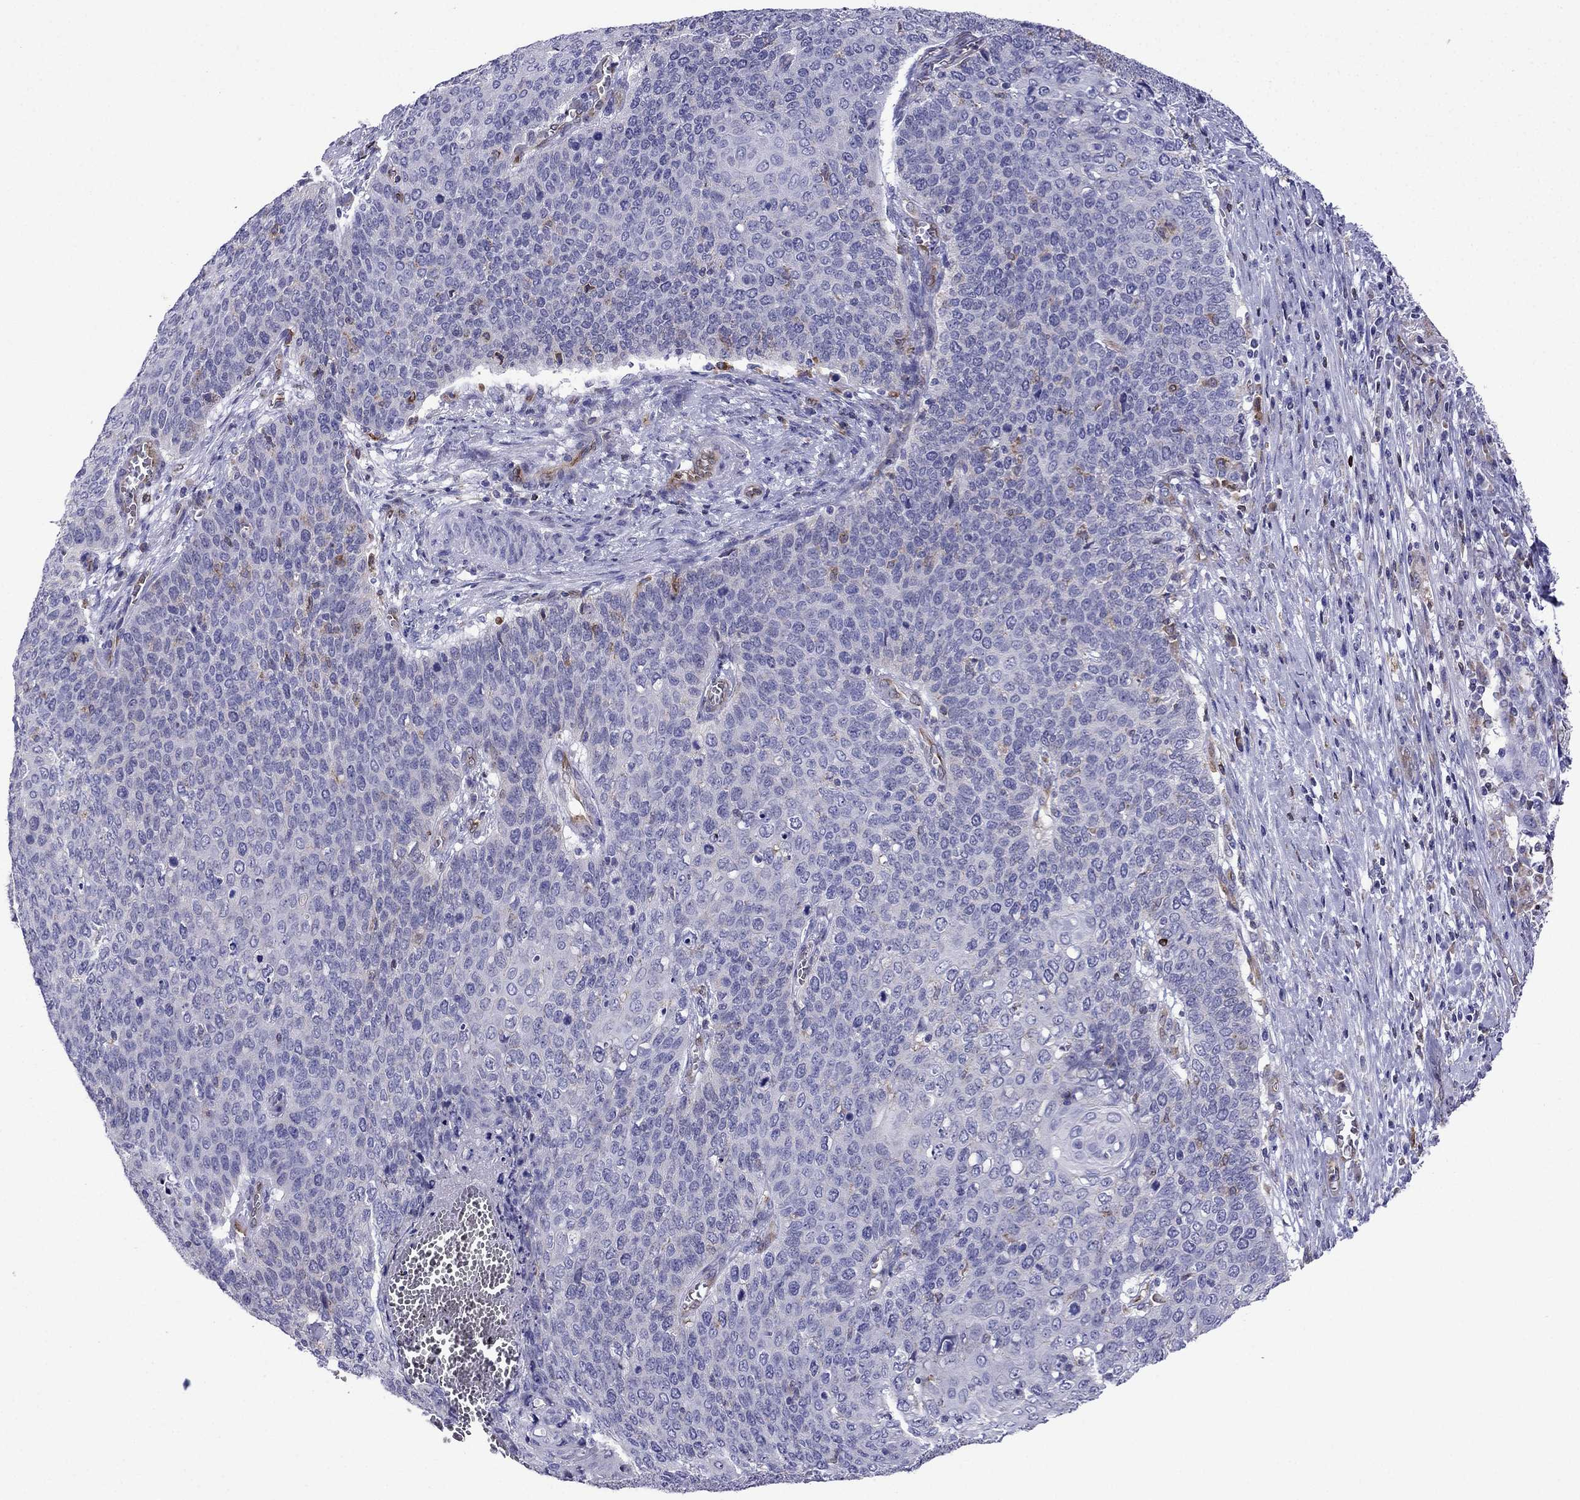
{"staining": {"intensity": "moderate", "quantity": "<25%", "location": "cytoplasmic/membranous"}, "tissue": "cervical cancer", "cell_type": "Tumor cells", "image_type": "cancer", "snomed": [{"axis": "morphology", "description": "Squamous cell carcinoma, NOS"}, {"axis": "topography", "description": "Cervix"}], "caption": "IHC (DAB (3,3'-diaminobenzidine)) staining of squamous cell carcinoma (cervical) demonstrates moderate cytoplasmic/membranous protein staining in about <25% of tumor cells.", "gene": "GNAL", "patient": {"sex": "female", "age": 39}}